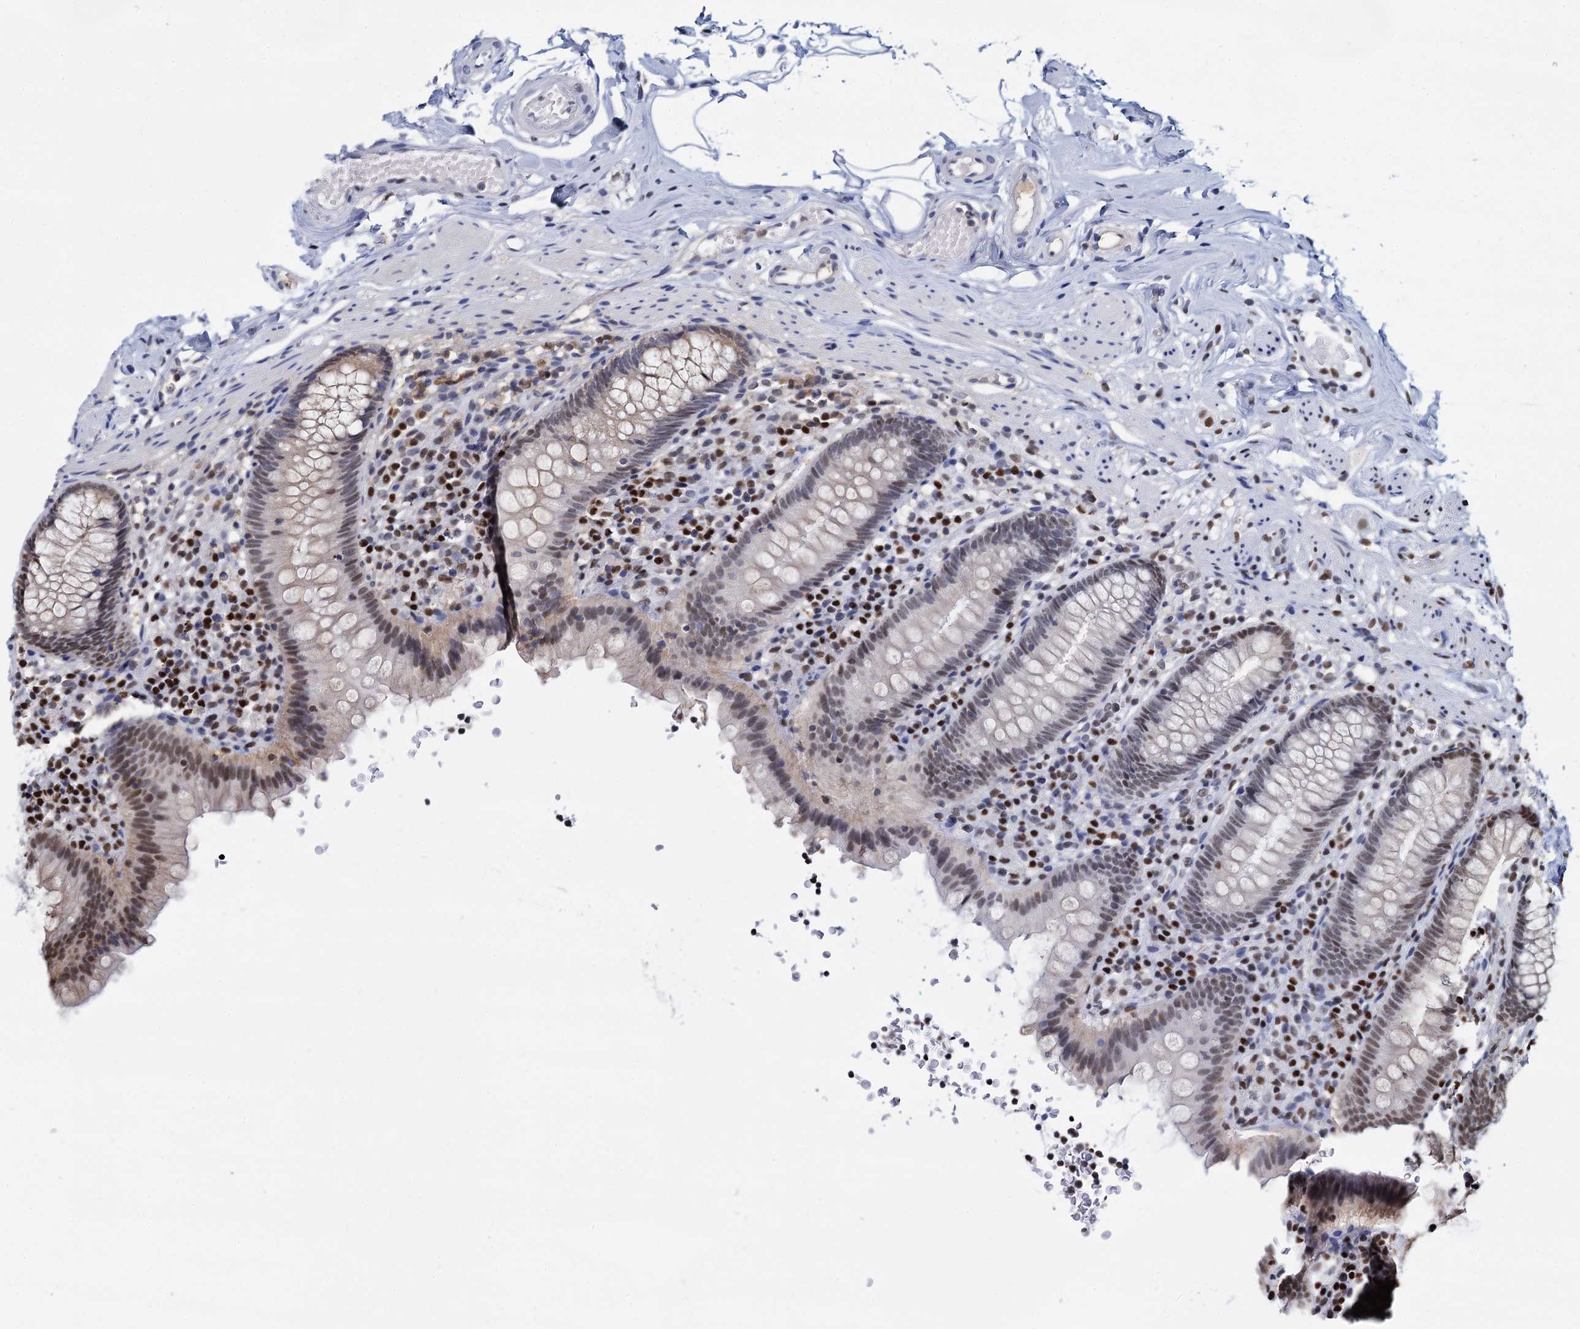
{"staining": {"intensity": "moderate", "quantity": "25%-75%", "location": "nuclear"}, "tissue": "appendix", "cell_type": "Glandular cells", "image_type": "normal", "snomed": [{"axis": "morphology", "description": "Normal tissue, NOS"}, {"axis": "topography", "description": "Appendix"}], "caption": "Appendix stained with a brown dye exhibits moderate nuclear positive staining in about 25%-75% of glandular cells.", "gene": "DCPS", "patient": {"sex": "male", "age": 55}}